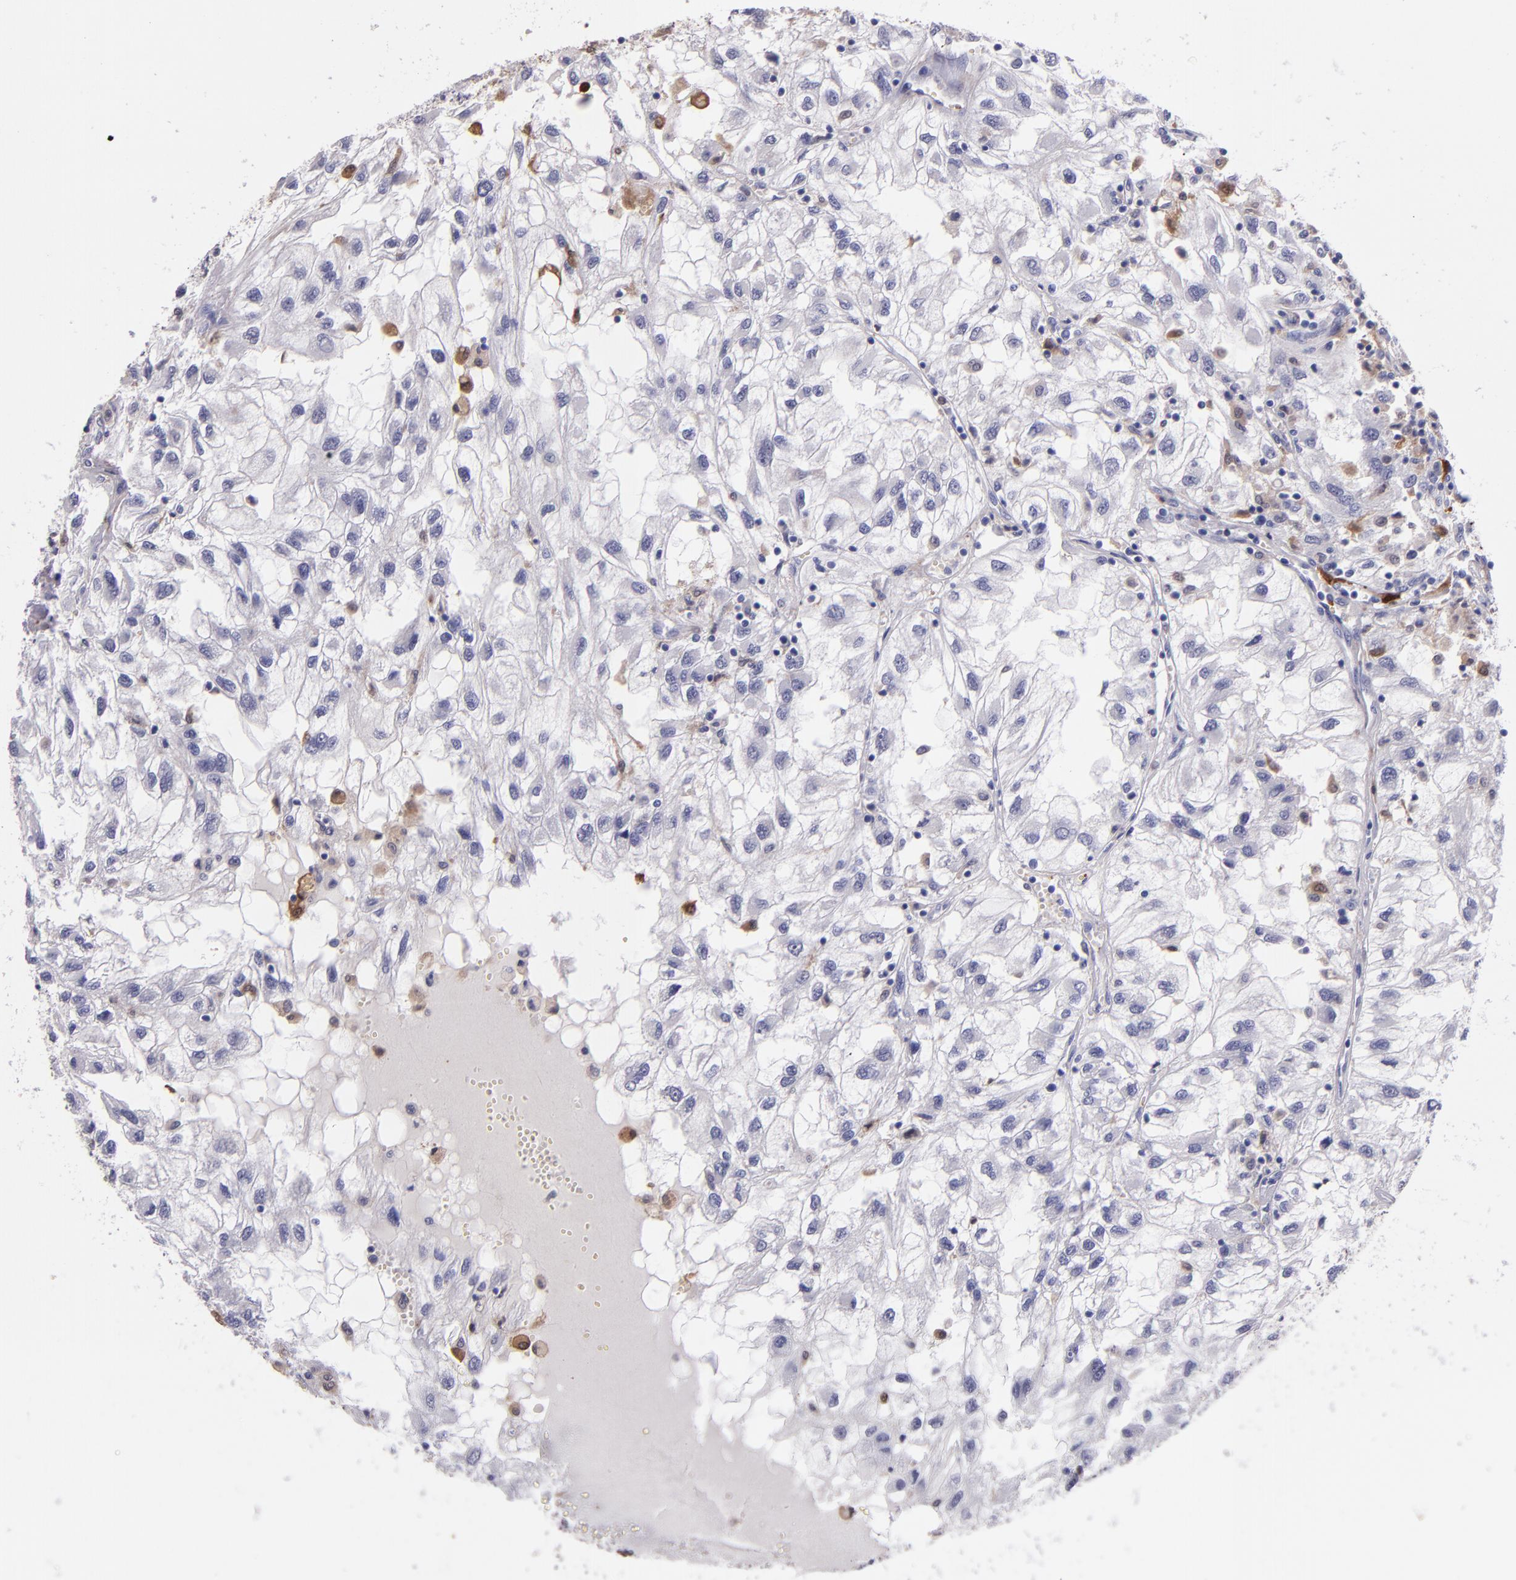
{"staining": {"intensity": "negative", "quantity": "none", "location": "none"}, "tissue": "renal cancer", "cell_type": "Tumor cells", "image_type": "cancer", "snomed": [{"axis": "morphology", "description": "Normal tissue, NOS"}, {"axis": "morphology", "description": "Adenocarcinoma, NOS"}, {"axis": "topography", "description": "Kidney"}], "caption": "Immunohistochemistry of human adenocarcinoma (renal) shows no staining in tumor cells. (DAB (3,3'-diaminobenzidine) IHC visualized using brightfield microscopy, high magnification).", "gene": "F13A1", "patient": {"sex": "male", "age": 71}}